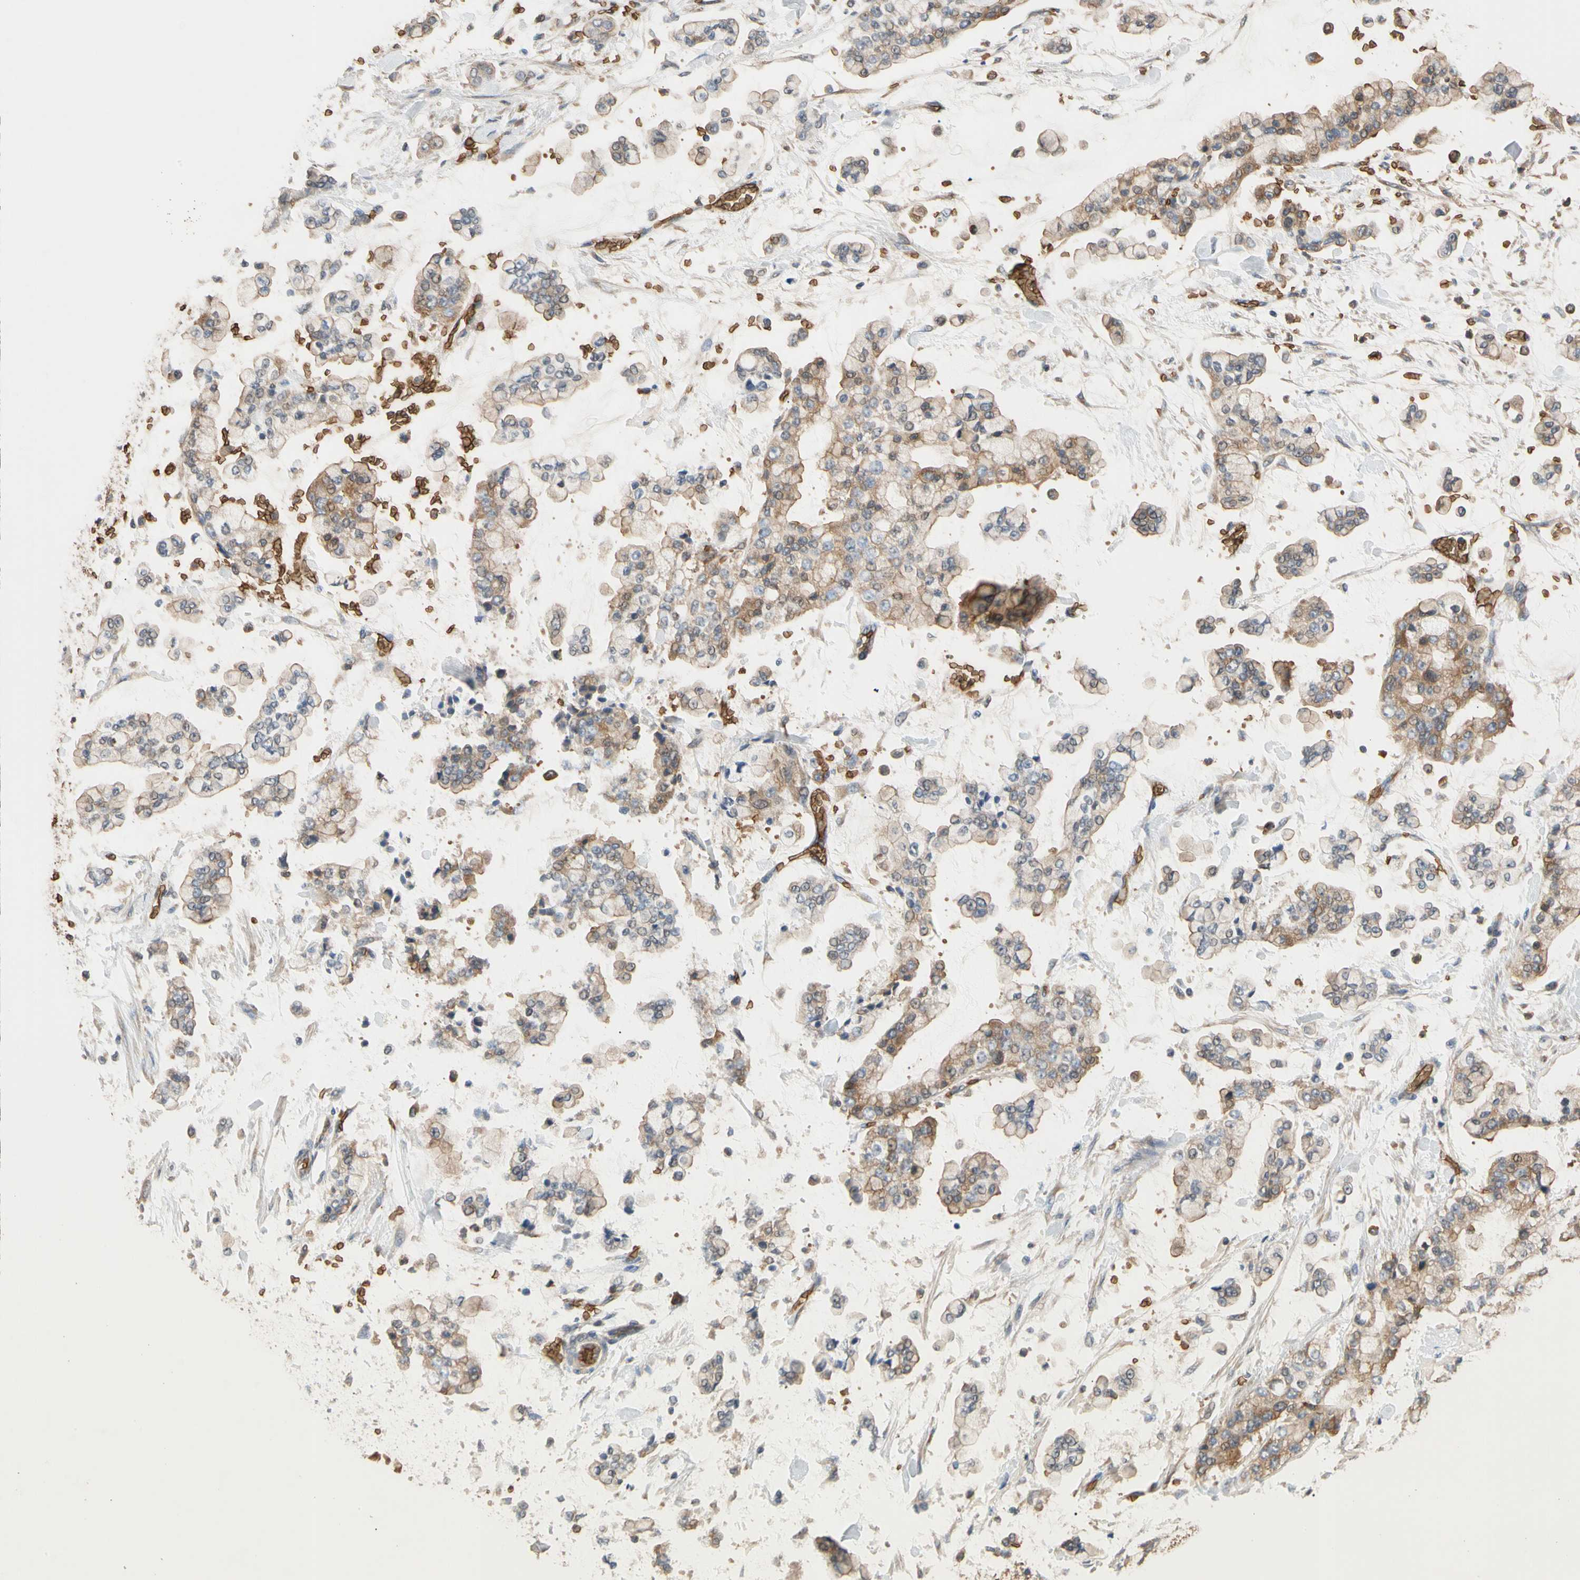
{"staining": {"intensity": "moderate", "quantity": "25%-75%", "location": "cytoplasmic/membranous"}, "tissue": "stomach cancer", "cell_type": "Tumor cells", "image_type": "cancer", "snomed": [{"axis": "morphology", "description": "Normal tissue, NOS"}, {"axis": "morphology", "description": "Adenocarcinoma, NOS"}, {"axis": "topography", "description": "Stomach, upper"}, {"axis": "topography", "description": "Stomach"}], "caption": "The image reveals a brown stain indicating the presence of a protein in the cytoplasmic/membranous of tumor cells in stomach cancer.", "gene": "RIOK2", "patient": {"sex": "male", "age": 76}}